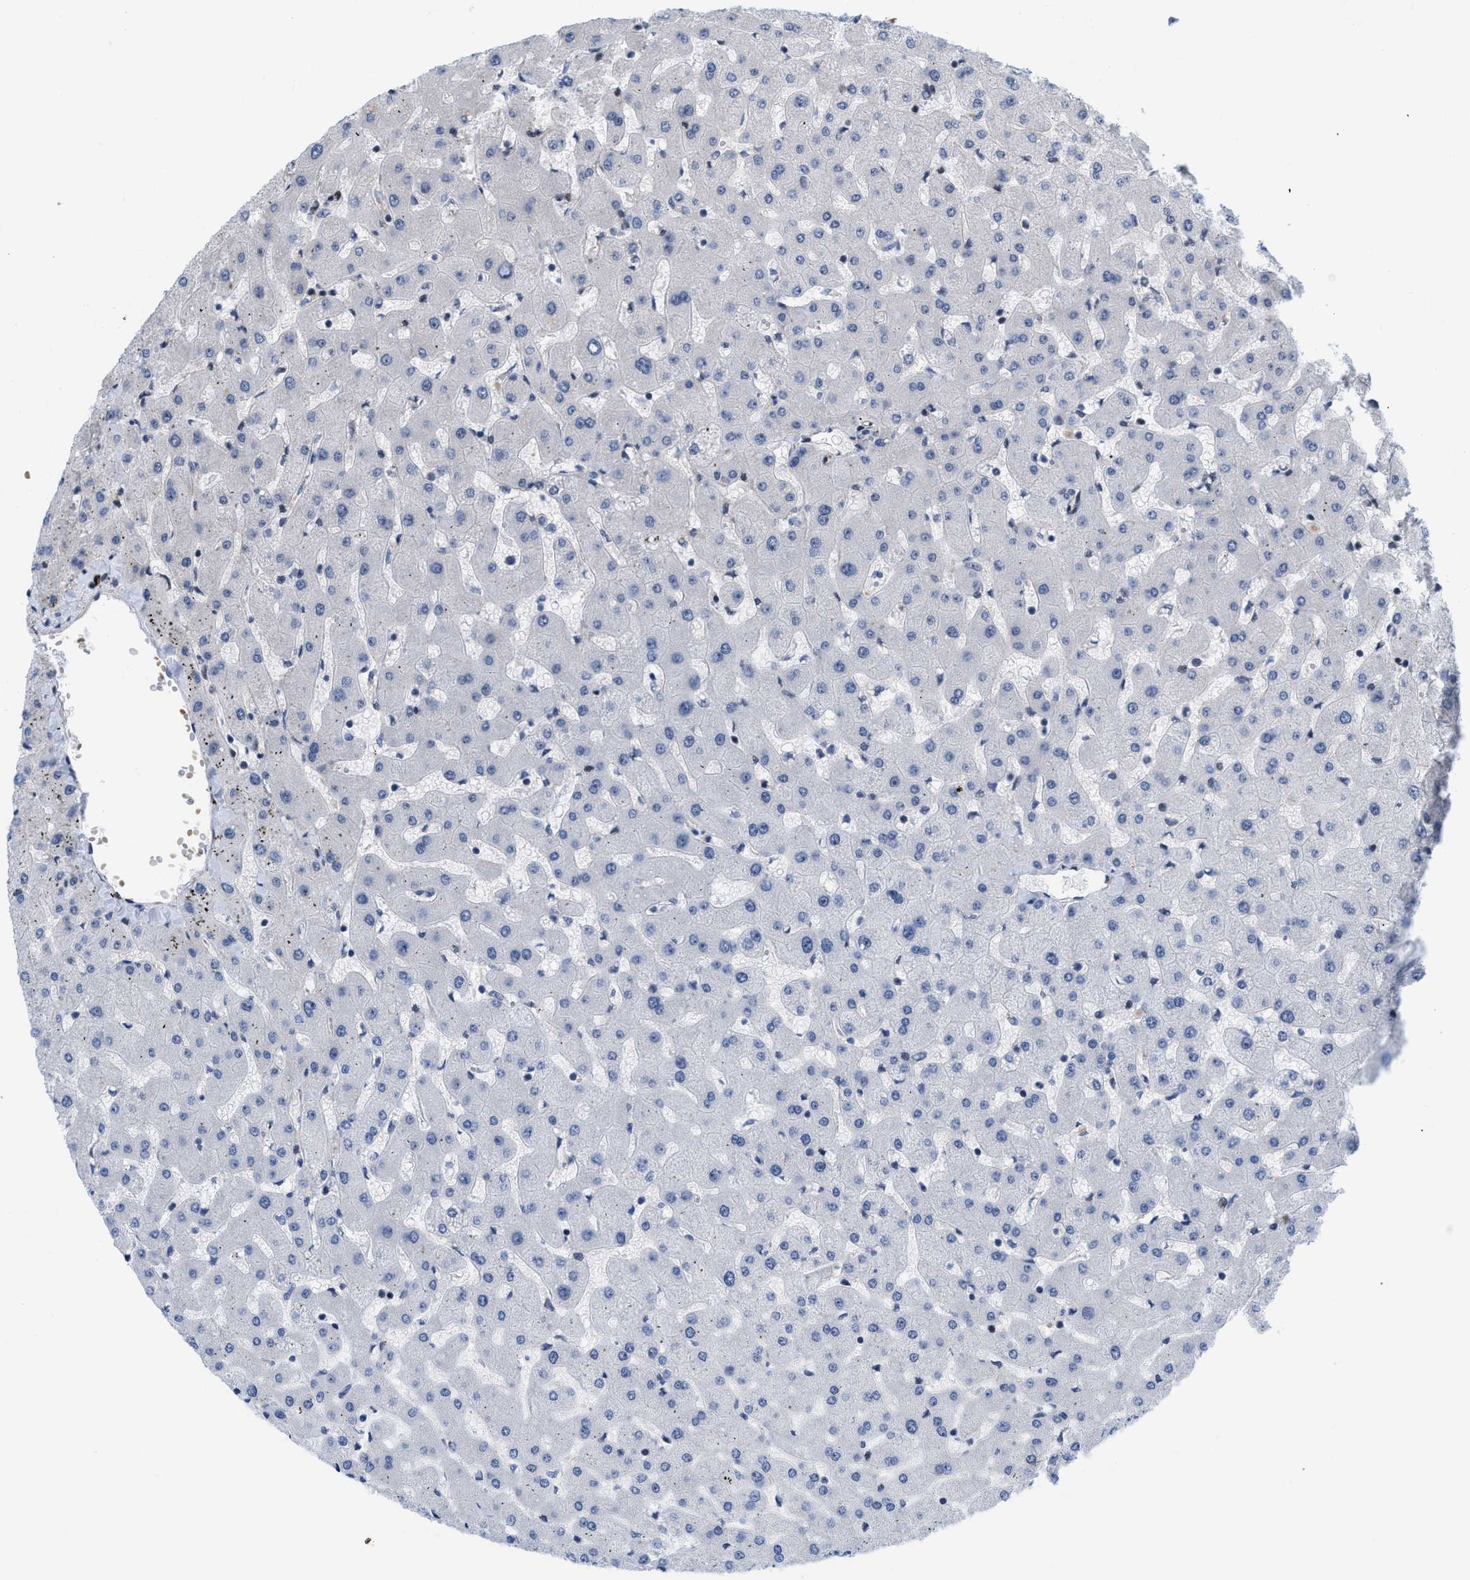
{"staining": {"intensity": "negative", "quantity": "none", "location": "none"}, "tissue": "liver", "cell_type": "Cholangiocytes", "image_type": "normal", "snomed": [{"axis": "morphology", "description": "Normal tissue, NOS"}, {"axis": "topography", "description": "Liver"}], "caption": "High magnification brightfield microscopy of normal liver stained with DAB (brown) and counterstained with hematoxylin (blue): cholangiocytes show no significant staining.", "gene": "GPRASP2", "patient": {"sex": "female", "age": 63}}